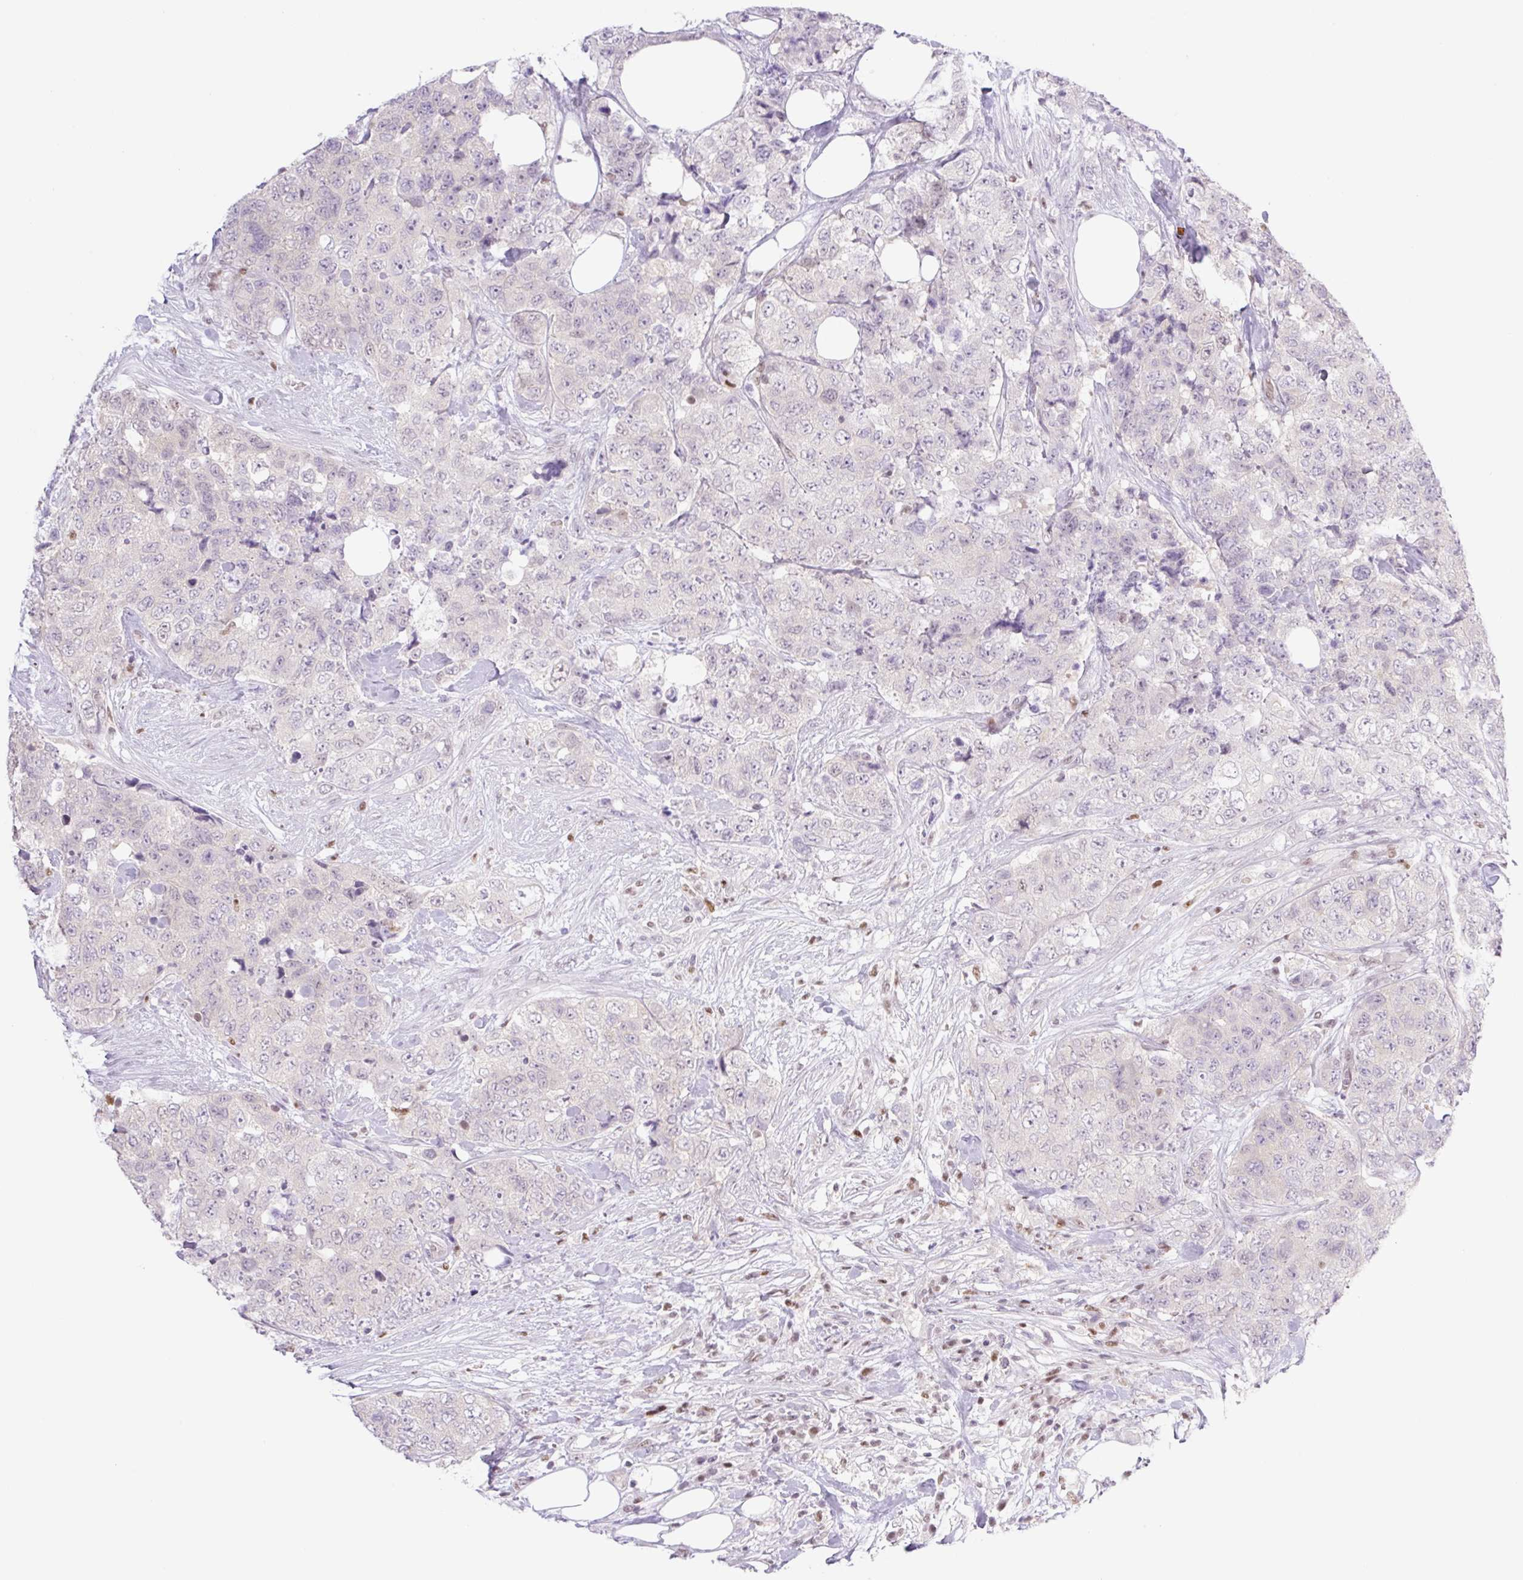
{"staining": {"intensity": "negative", "quantity": "none", "location": "none"}, "tissue": "urothelial cancer", "cell_type": "Tumor cells", "image_type": "cancer", "snomed": [{"axis": "morphology", "description": "Urothelial carcinoma, High grade"}, {"axis": "topography", "description": "Urinary bladder"}], "caption": "A high-resolution histopathology image shows immunohistochemistry staining of high-grade urothelial carcinoma, which reveals no significant staining in tumor cells.", "gene": "TLE3", "patient": {"sex": "female", "age": 78}}